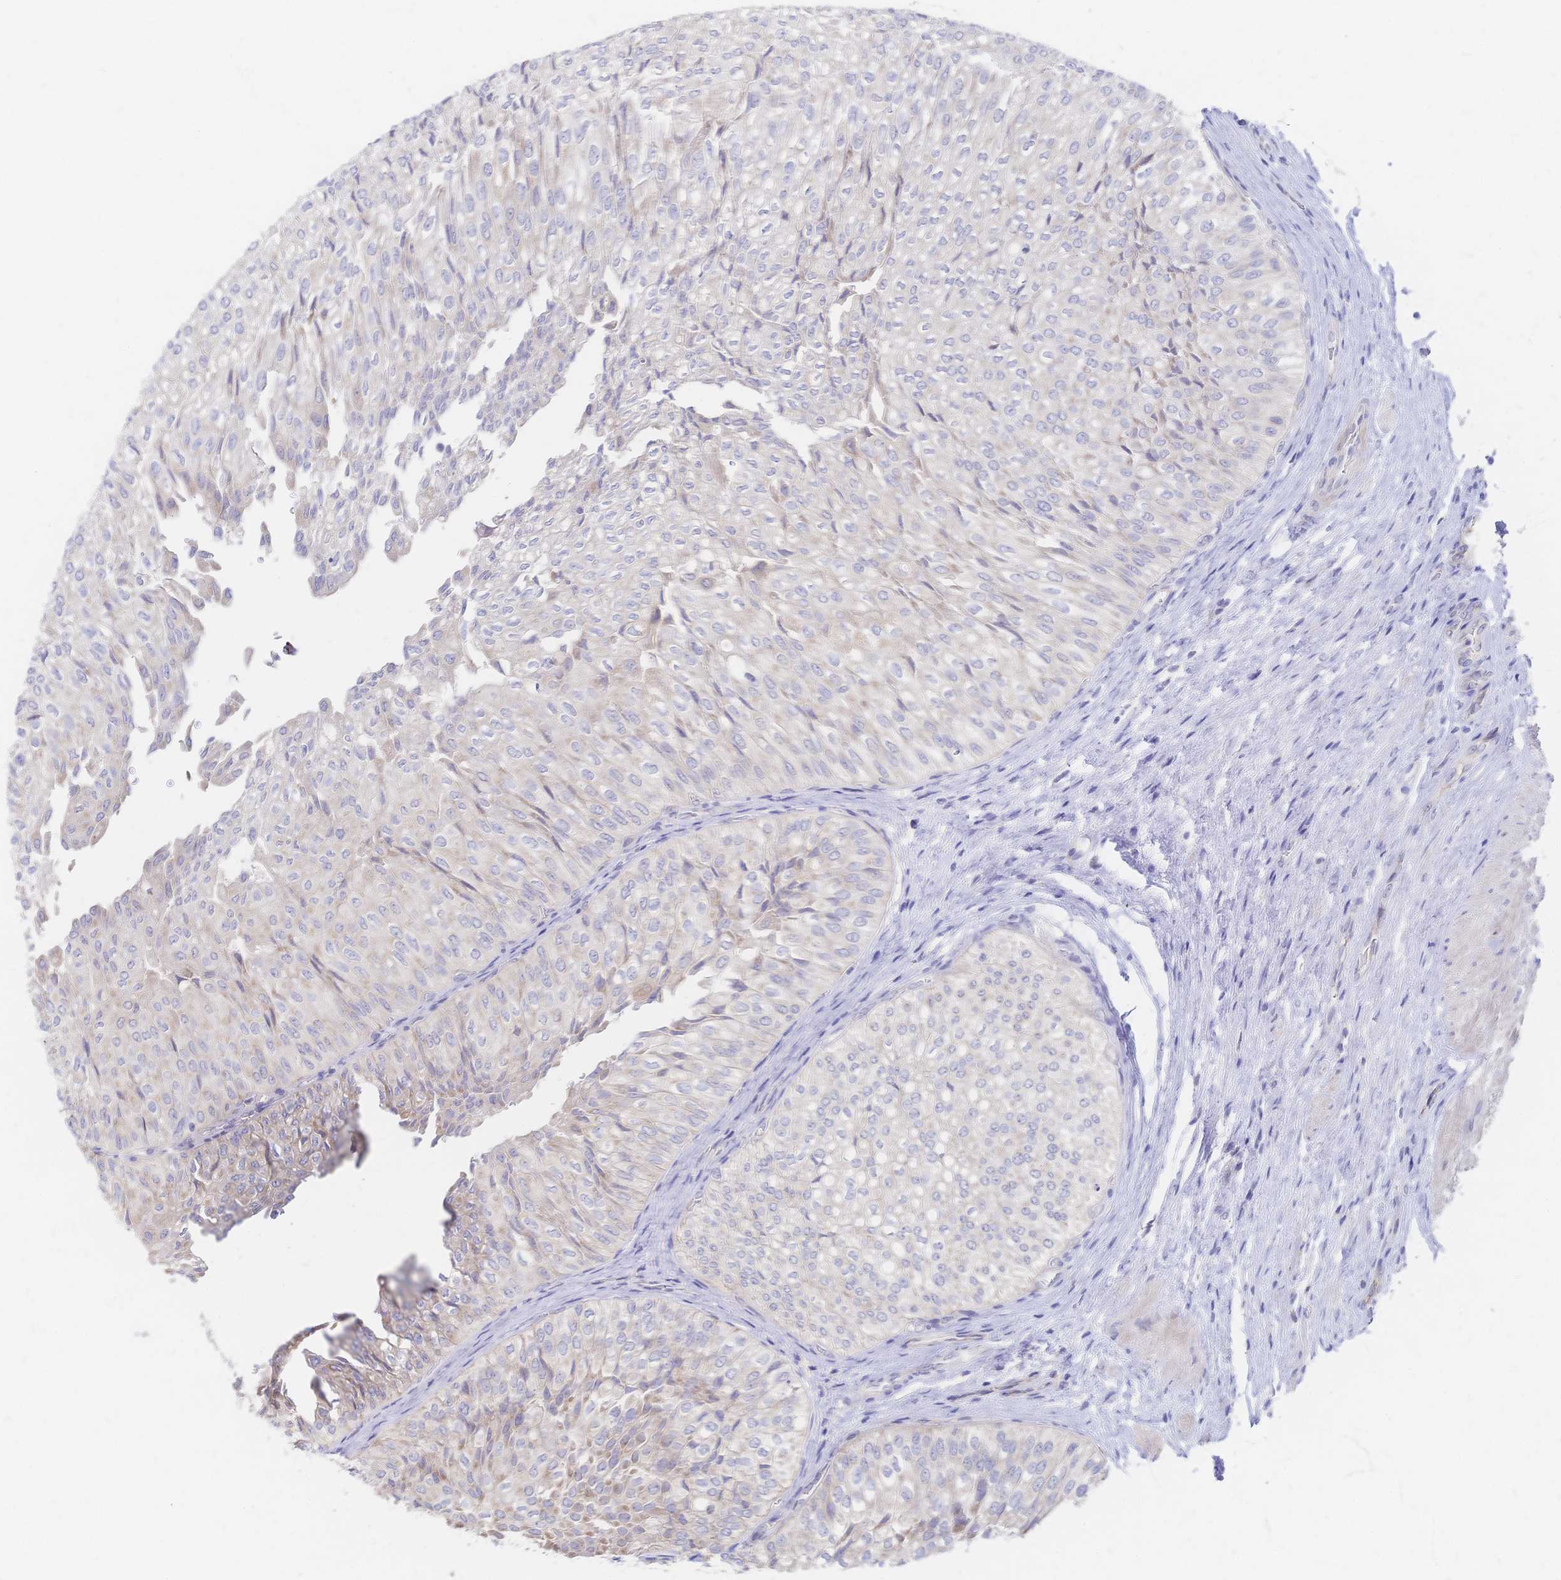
{"staining": {"intensity": "weak", "quantity": "<25%", "location": "cytoplasmic/membranous"}, "tissue": "urothelial cancer", "cell_type": "Tumor cells", "image_type": "cancer", "snomed": [{"axis": "morphology", "description": "Urothelial carcinoma, NOS"}, {"axis": "topography", "description": "Urinary bladder"}], "caption": "High magnification brightfield microscopy of transitional cell carcinoma stained with DAB (3,3'-diaminobenzidine) (brown) and counterstained with hematoxylin (blue): tumor cells show no significant staining.", "gene": "VWC2L", "patient": {"sex": "male", "age": 62}}